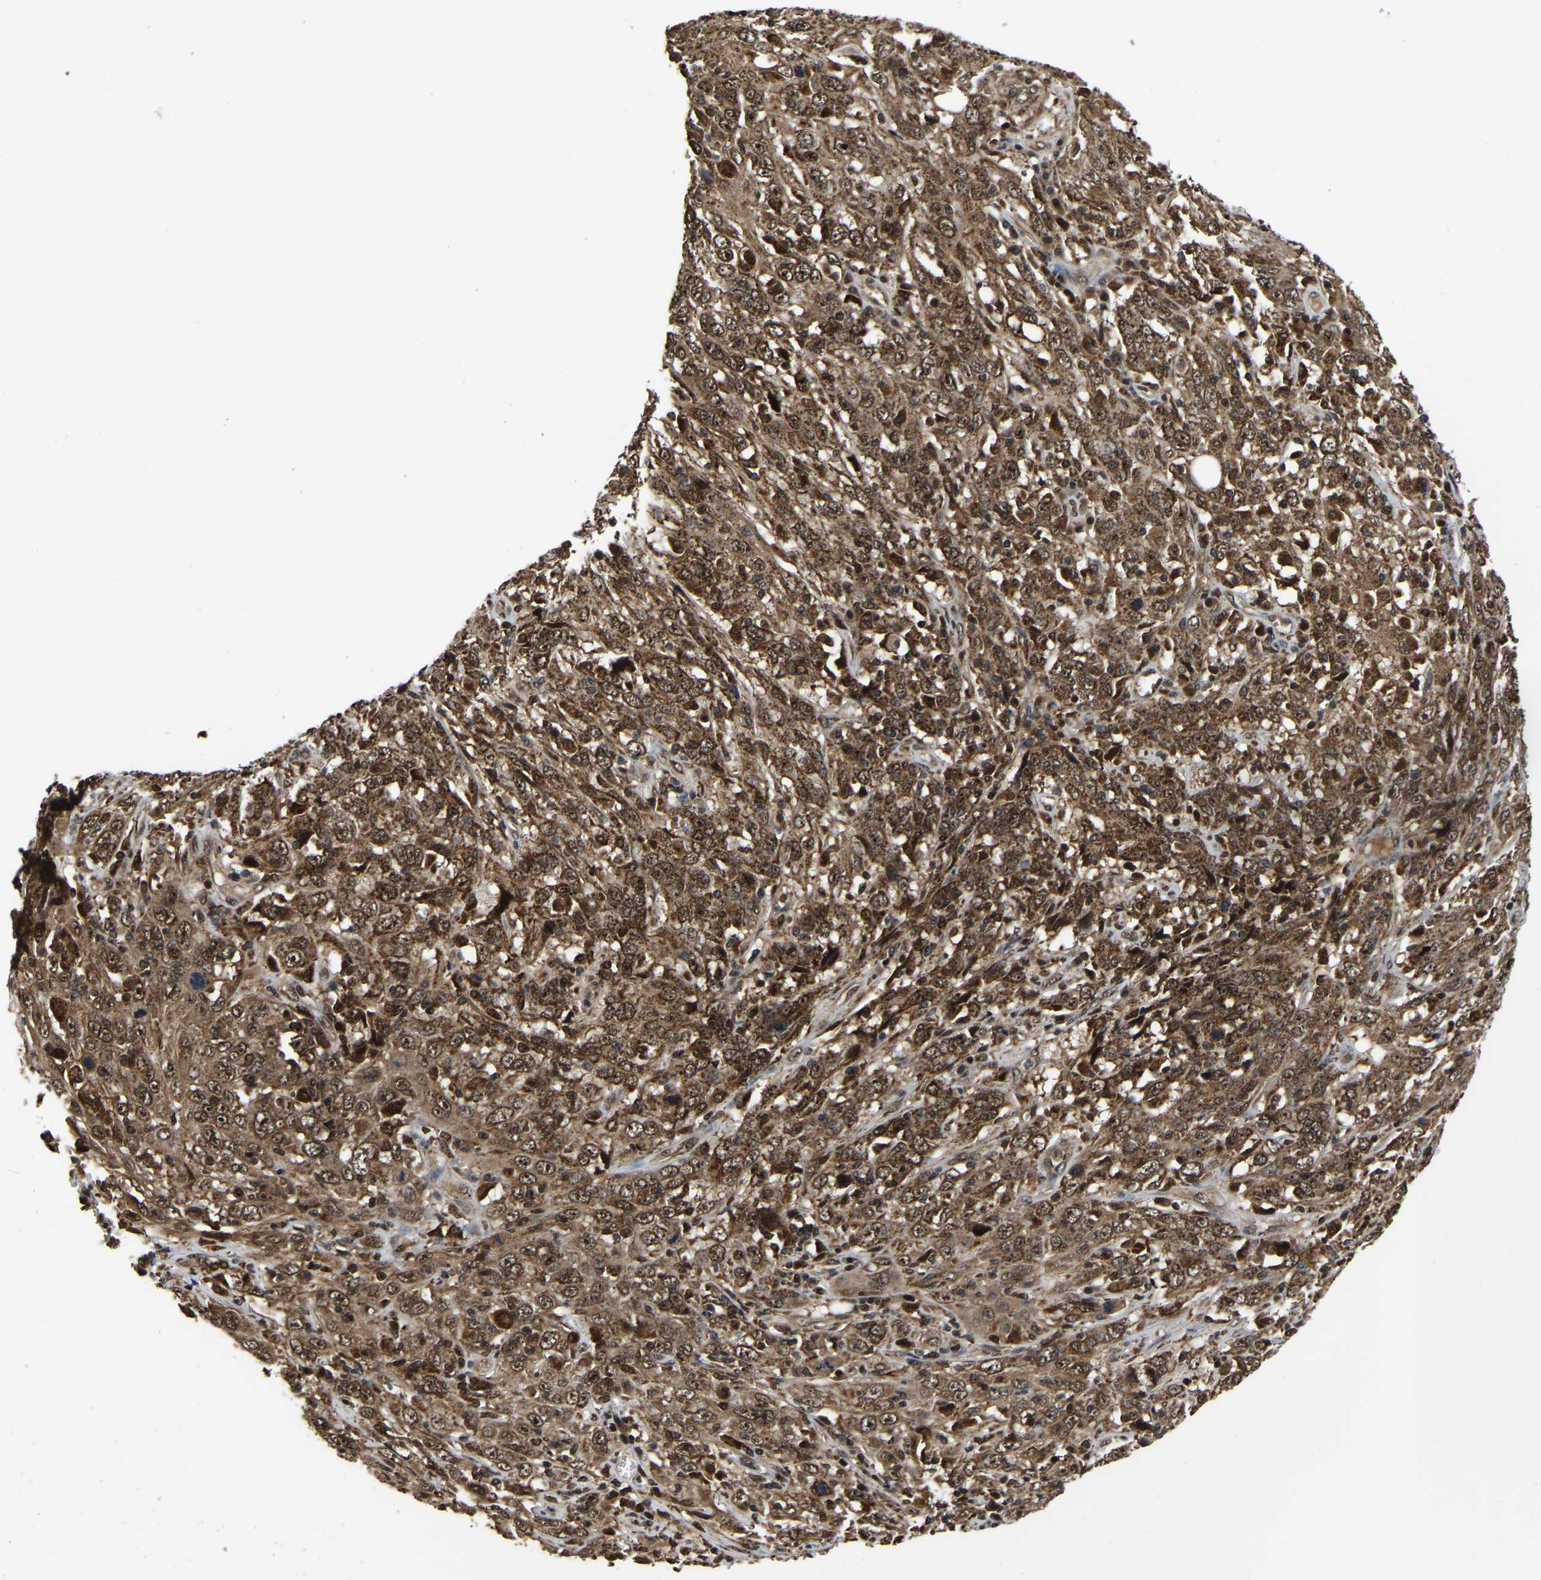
{"staining": {"intensity": "moderate", "quantity": ">75%", "location": "cytoplasmic/membranous,nuclear"}, "tissue": "cervical cancer", "cell_type": "Tumor cells", "image_type": "cancer", "snomed": [{"axis": "morphology", "description": "Squamous cell carcinoma, NOS"}, {"axis": "topography", "description": "Cervix"}], "caption": "A high-resolution image shows immunohistochemistry staining of squamous cell carcinoma (cervical), which exhibits moderate cytoplasmic/membranous and nuclear positivity in approximately >75% of tumor cells.", "gene": "CIAO1", "patient": {"sex": "female", "age": 46}}